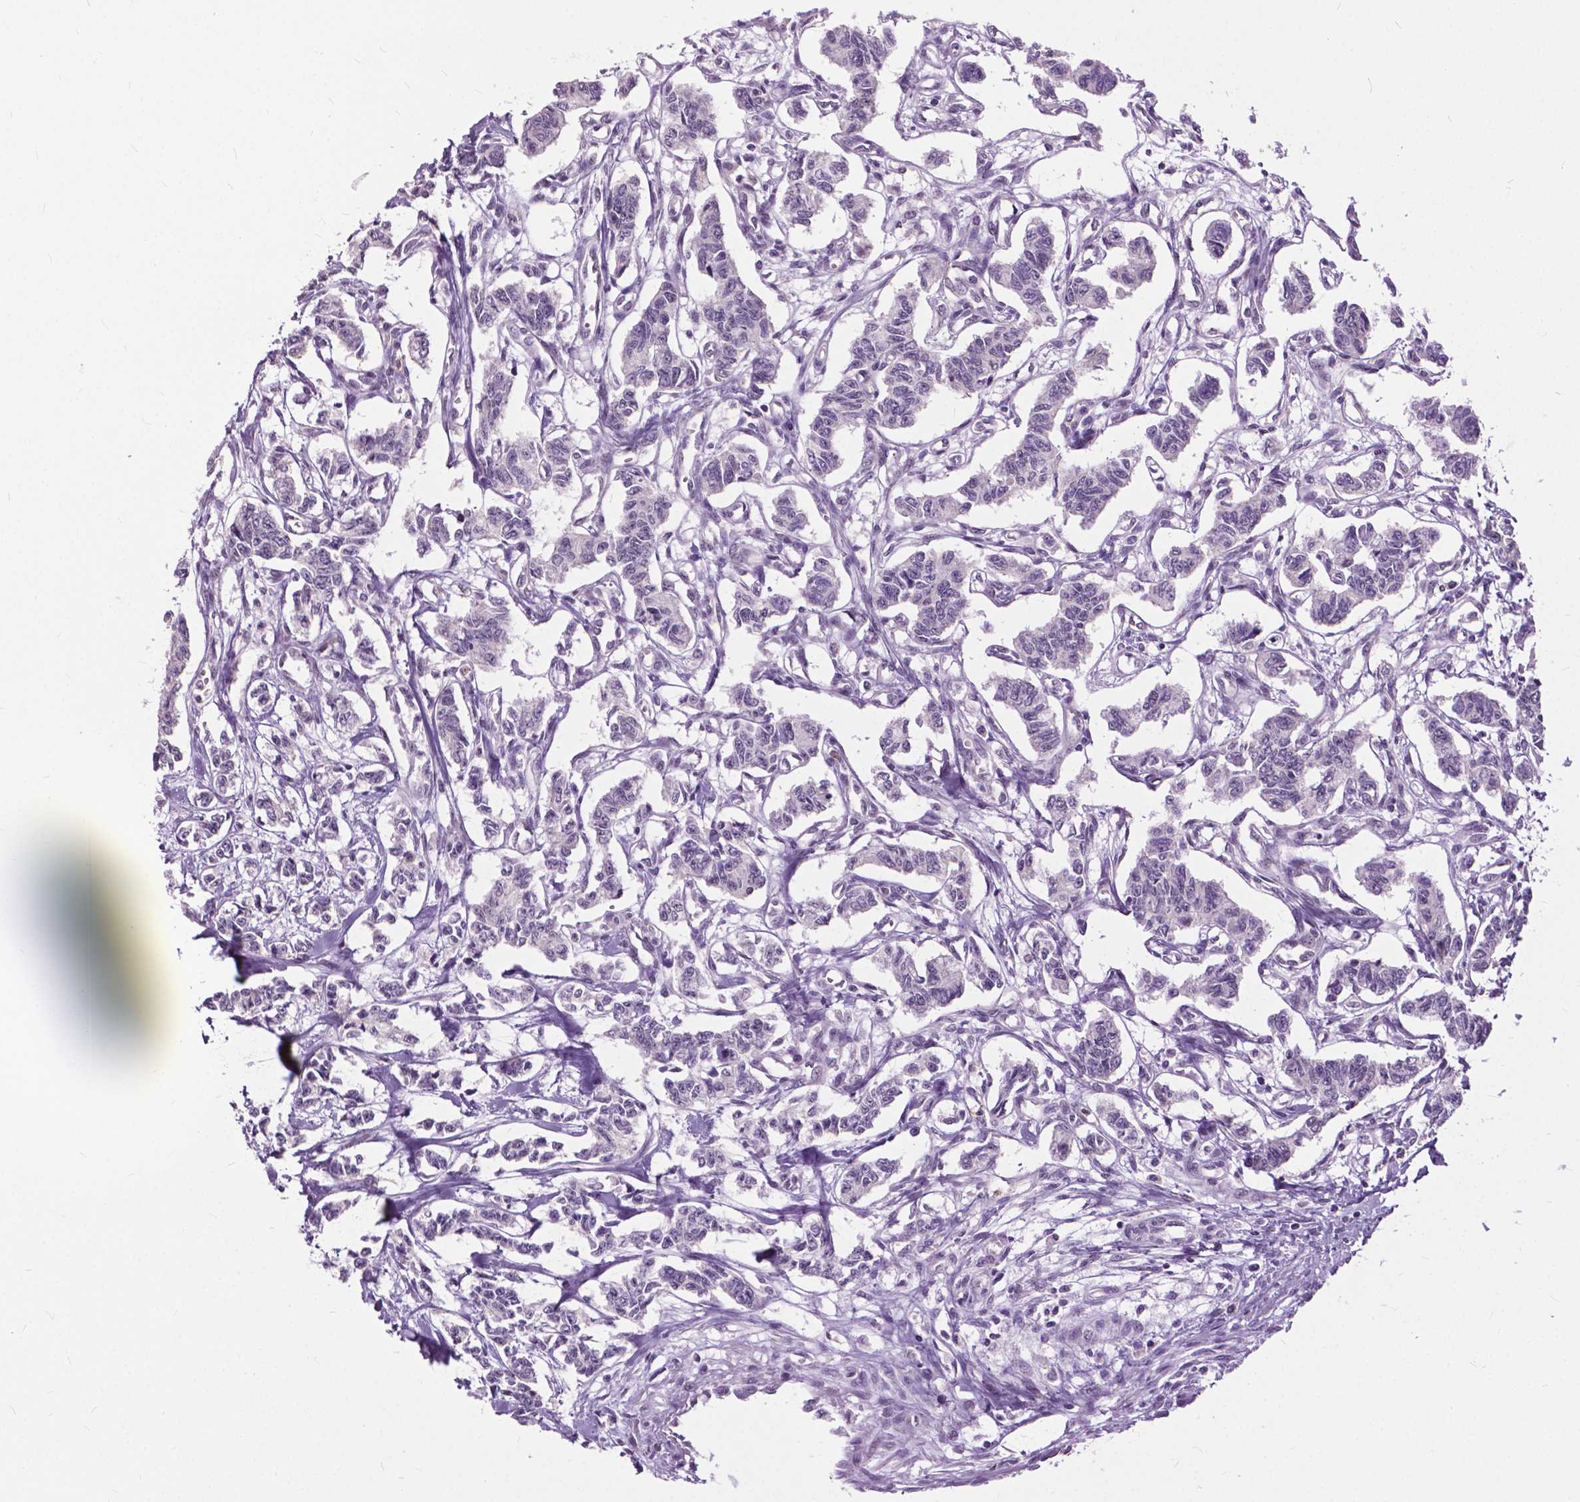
{"staining": {"intensity": "negative", "quantity": "none", "location": "none"}, "tissue": "carcinoid", "cell_type": "Tumor cells", "image_type": "cancer", "snomed": [{"axis": "morphology", "description": "Carcinoid, malignant, NOS"}, {"axis": "topography", "description": "Kidney"}], "caption": "Photomicrograph shows no protein expression in tumor cells of carcinoid tissue.", "gene": "TTC9B", "patient": {"sex": "female", "age": 41}}